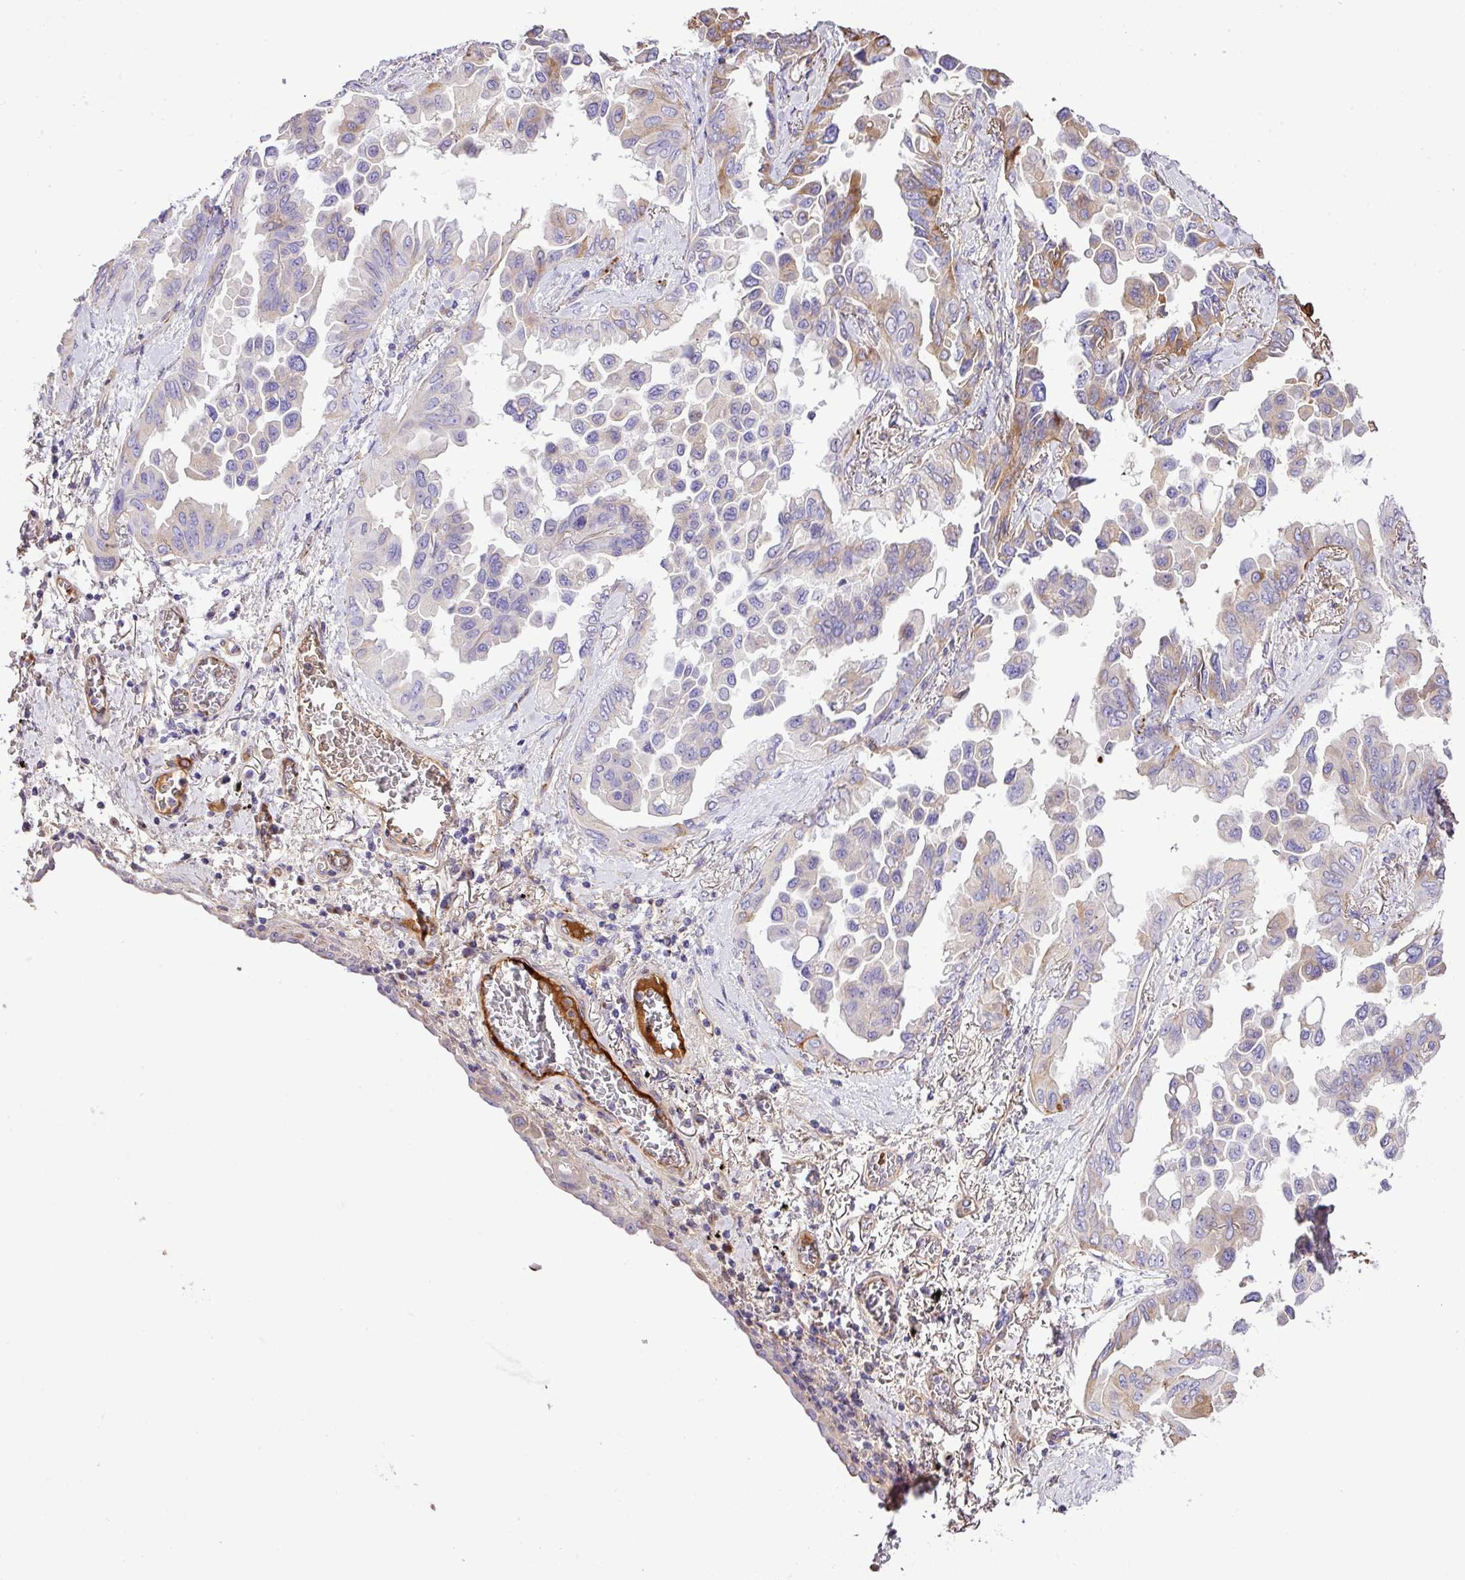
{"staining": {"intensity": "moderate", "quantity": "25%-75%", "location": "cytoplasmic/membranous"}, "tissue": "lung cancer", "cell_type": "Tumor cells", "image_type": "cancer", "snomed": [{"axis": "morphology", "description": "Adenocarcinoma, NOS"}, {"axis": "topography", "description": "Lung"}], "caption": "An immunohistochemistry photomicrograph of neoplastic tissue is shown. Protein staining in brown highlights moderate cytoplasmic/membranous positivity in lung adenocarcinoma within tumor cells. (DAB (3,3'-diaminobenzidine) = brown stain, brightfield microscopy at high magnification).", "gene": "CTXN2", "patient": {"sex": "female", "age": 67}}